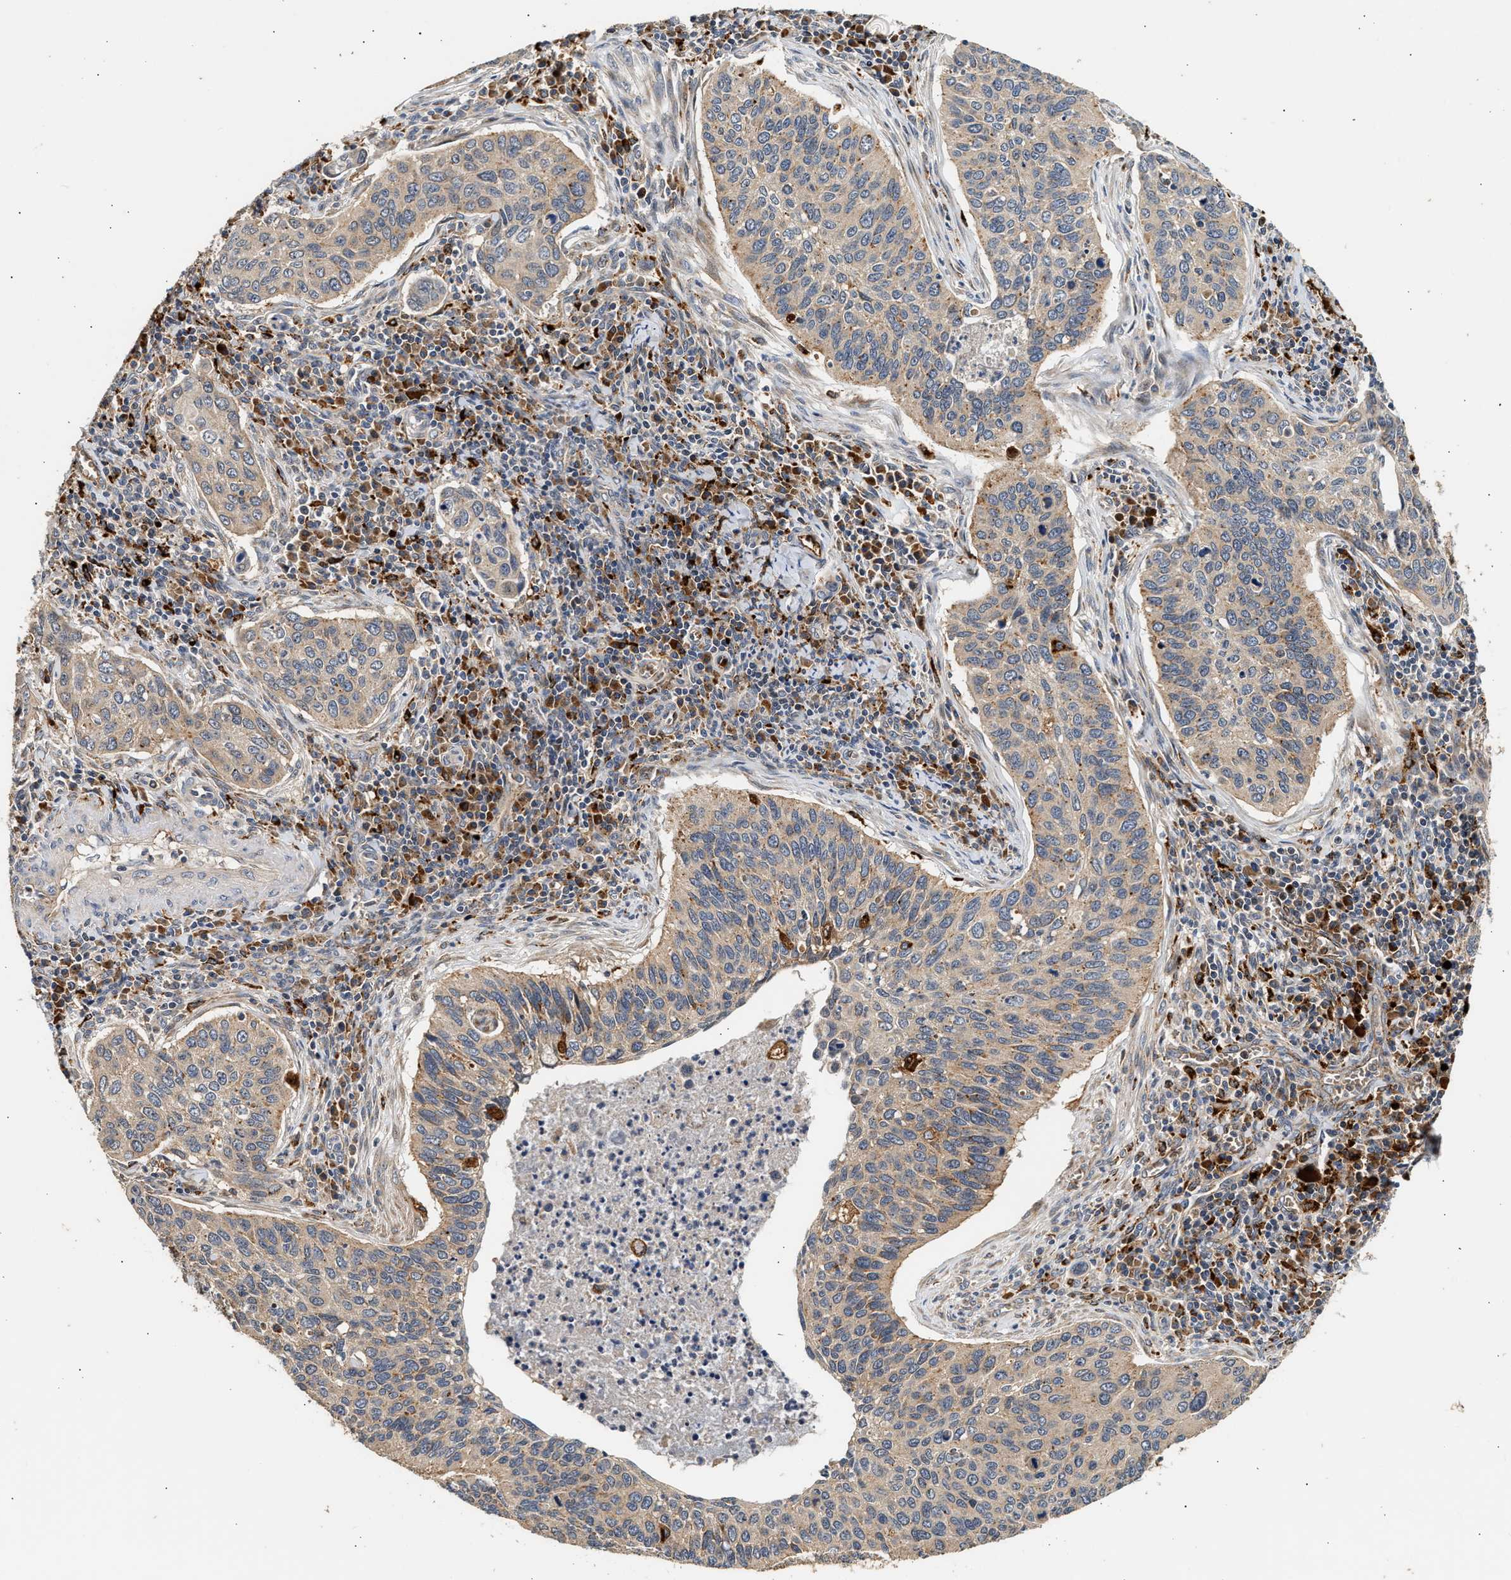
{"staining": {"intensity": "weak", "quantity": "<25%", "location": "cytoplasmic/membranous"}, "tissue": "cervical cancer", "cell_type": "Tumor cells", "image_type": "cancer", "snomed": [{"axis": "morphology", "description": "Squamous cell carcinoma, NOS"}, {"axis": "topography", "description": "Cervix"}], "caption": "Cervical cancer was stained to show a protein in brown. There is no significant positivity in tumor cells.", "gene": "PLD3", "patient": {"sex": "female", "age": 53}}